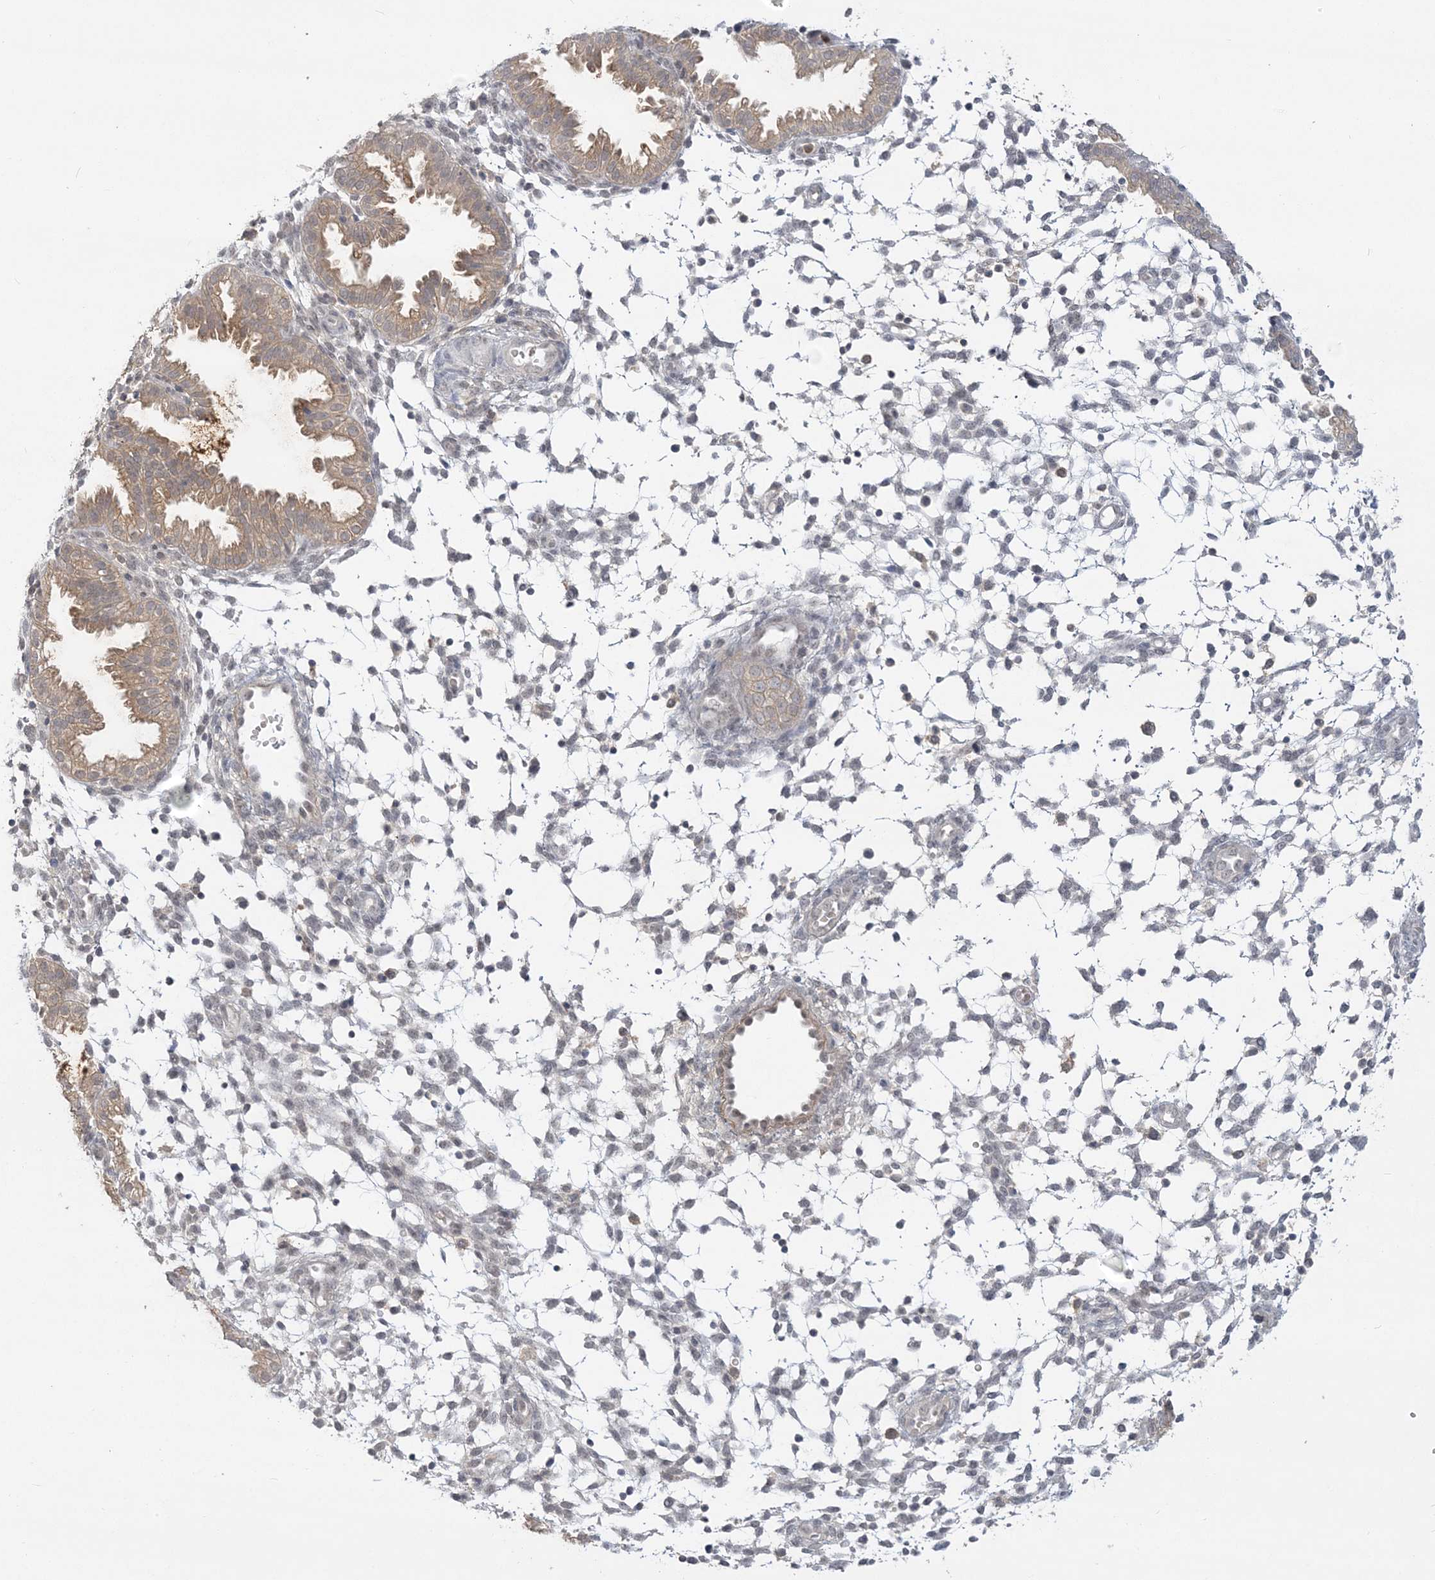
{"staining": {"intensity": "negative", "quantity": "none", "location": "none"}, "tissue": "endometrium", "cell_type": "Cells in endometrial stroma", "image_type": "normal", "snomed": [{"axis": "morphology", "description": "Normal tissue, NOS"}, {"axis": "topography", "description": "Endometrium"}], "caption": "DAB (3,3'-diaminobenzidine) immunohistochemical staining of normal human endometrium reveals no significant positivity in cells in endometrial stroma.", "gene": "ANKS1A", "patient": {"sex": "female", "age": 33}}